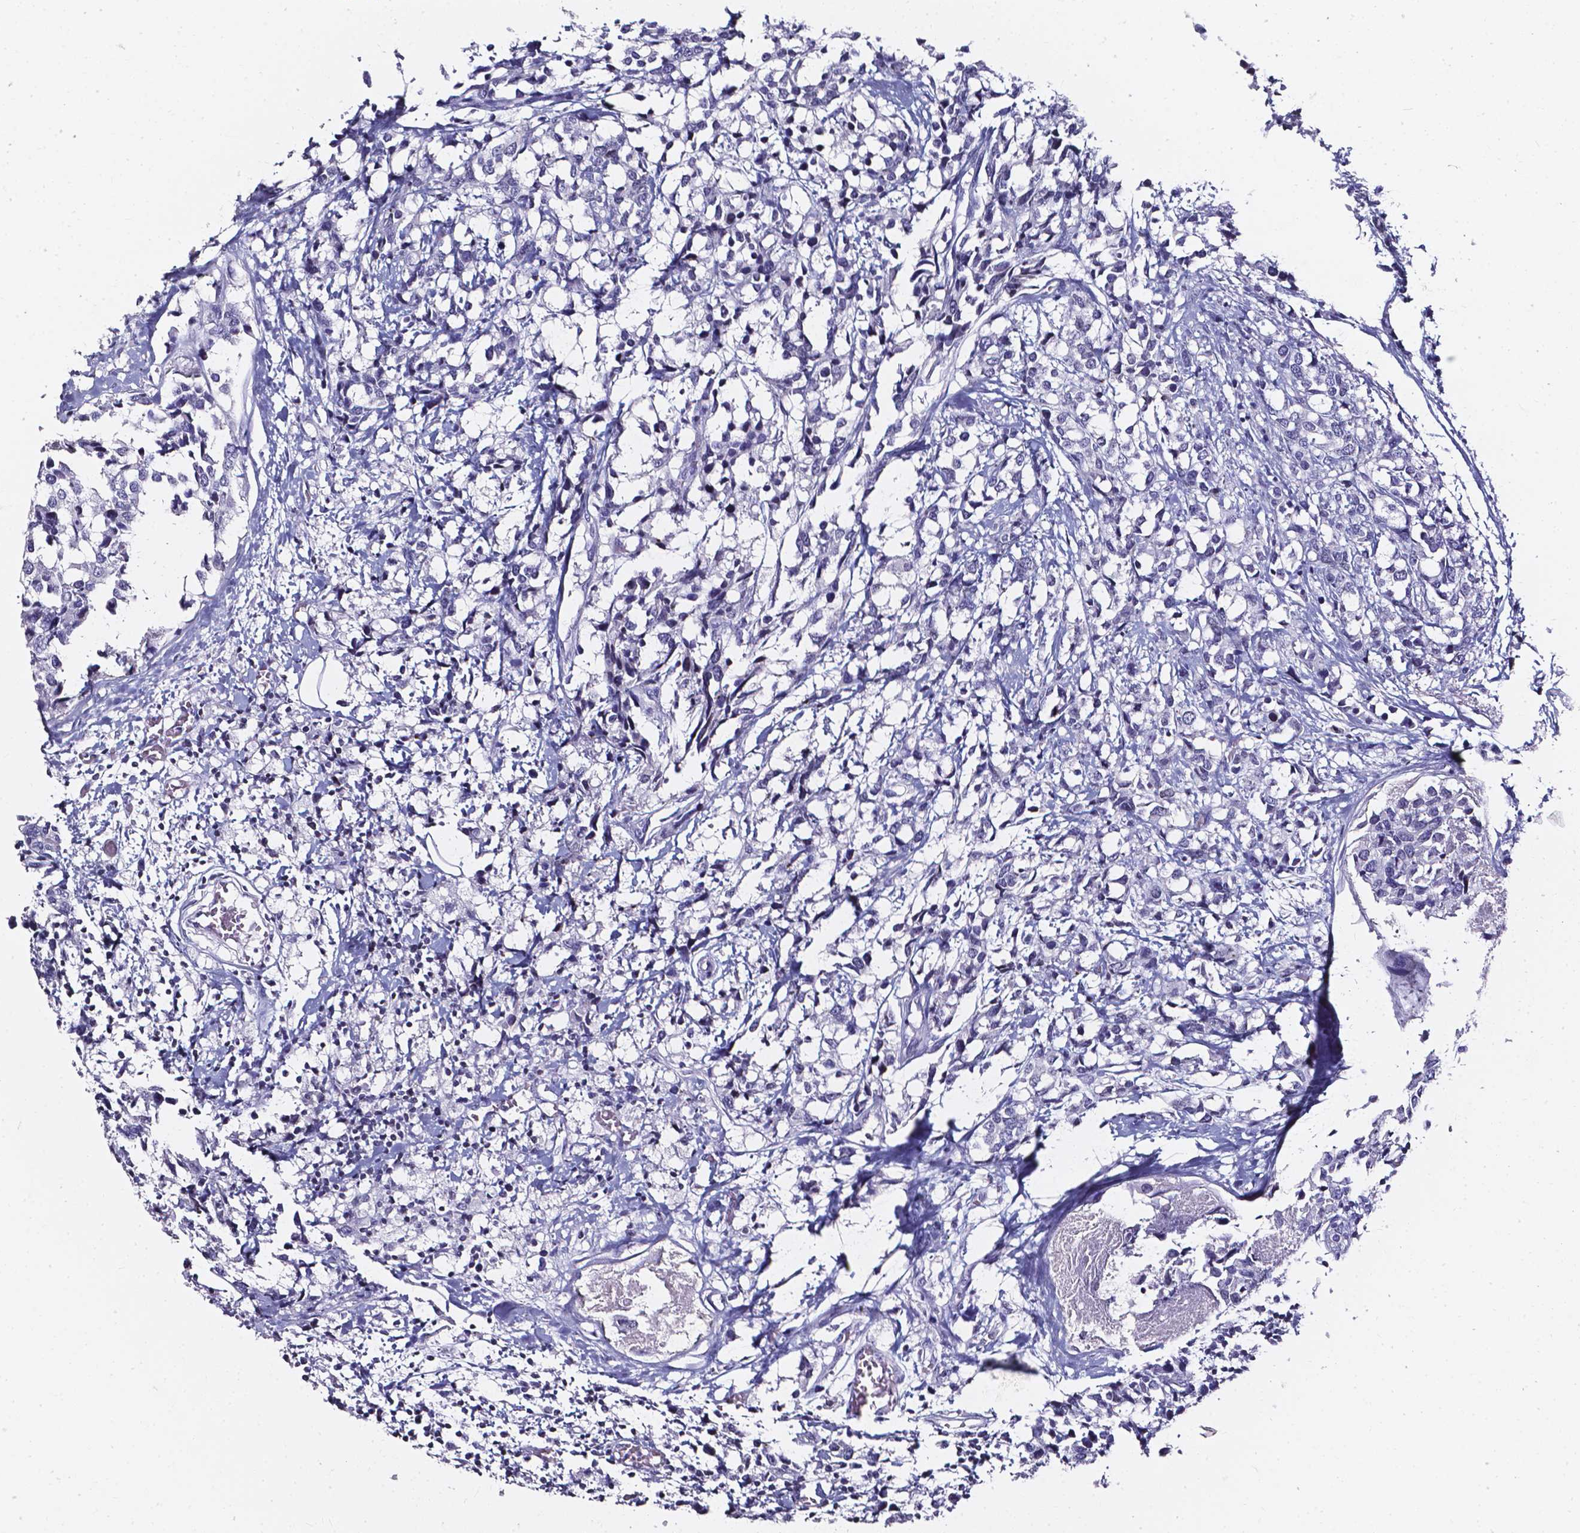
{"staining": {"intensity": "negative", "quantity": "none", "location": "none"}, "tissue": "breast cancer", "cell_type": "Tumor cells", "image_type": "cancer", "snomed": [{"axis": "morphology", "description": "Lobular carcinoma"}, {"axis": "topography", "description": "Breast"}], "caption": "IHC of human breast cancer (lobular carcinoma) exhibits no positivity in tumor cells. The staining is performed using DAB brown chromogen with nuclei counter-stained in using hematoxylin.", "gene": "AKR1B10", "patient": {"sex": "female", "age": 59}}